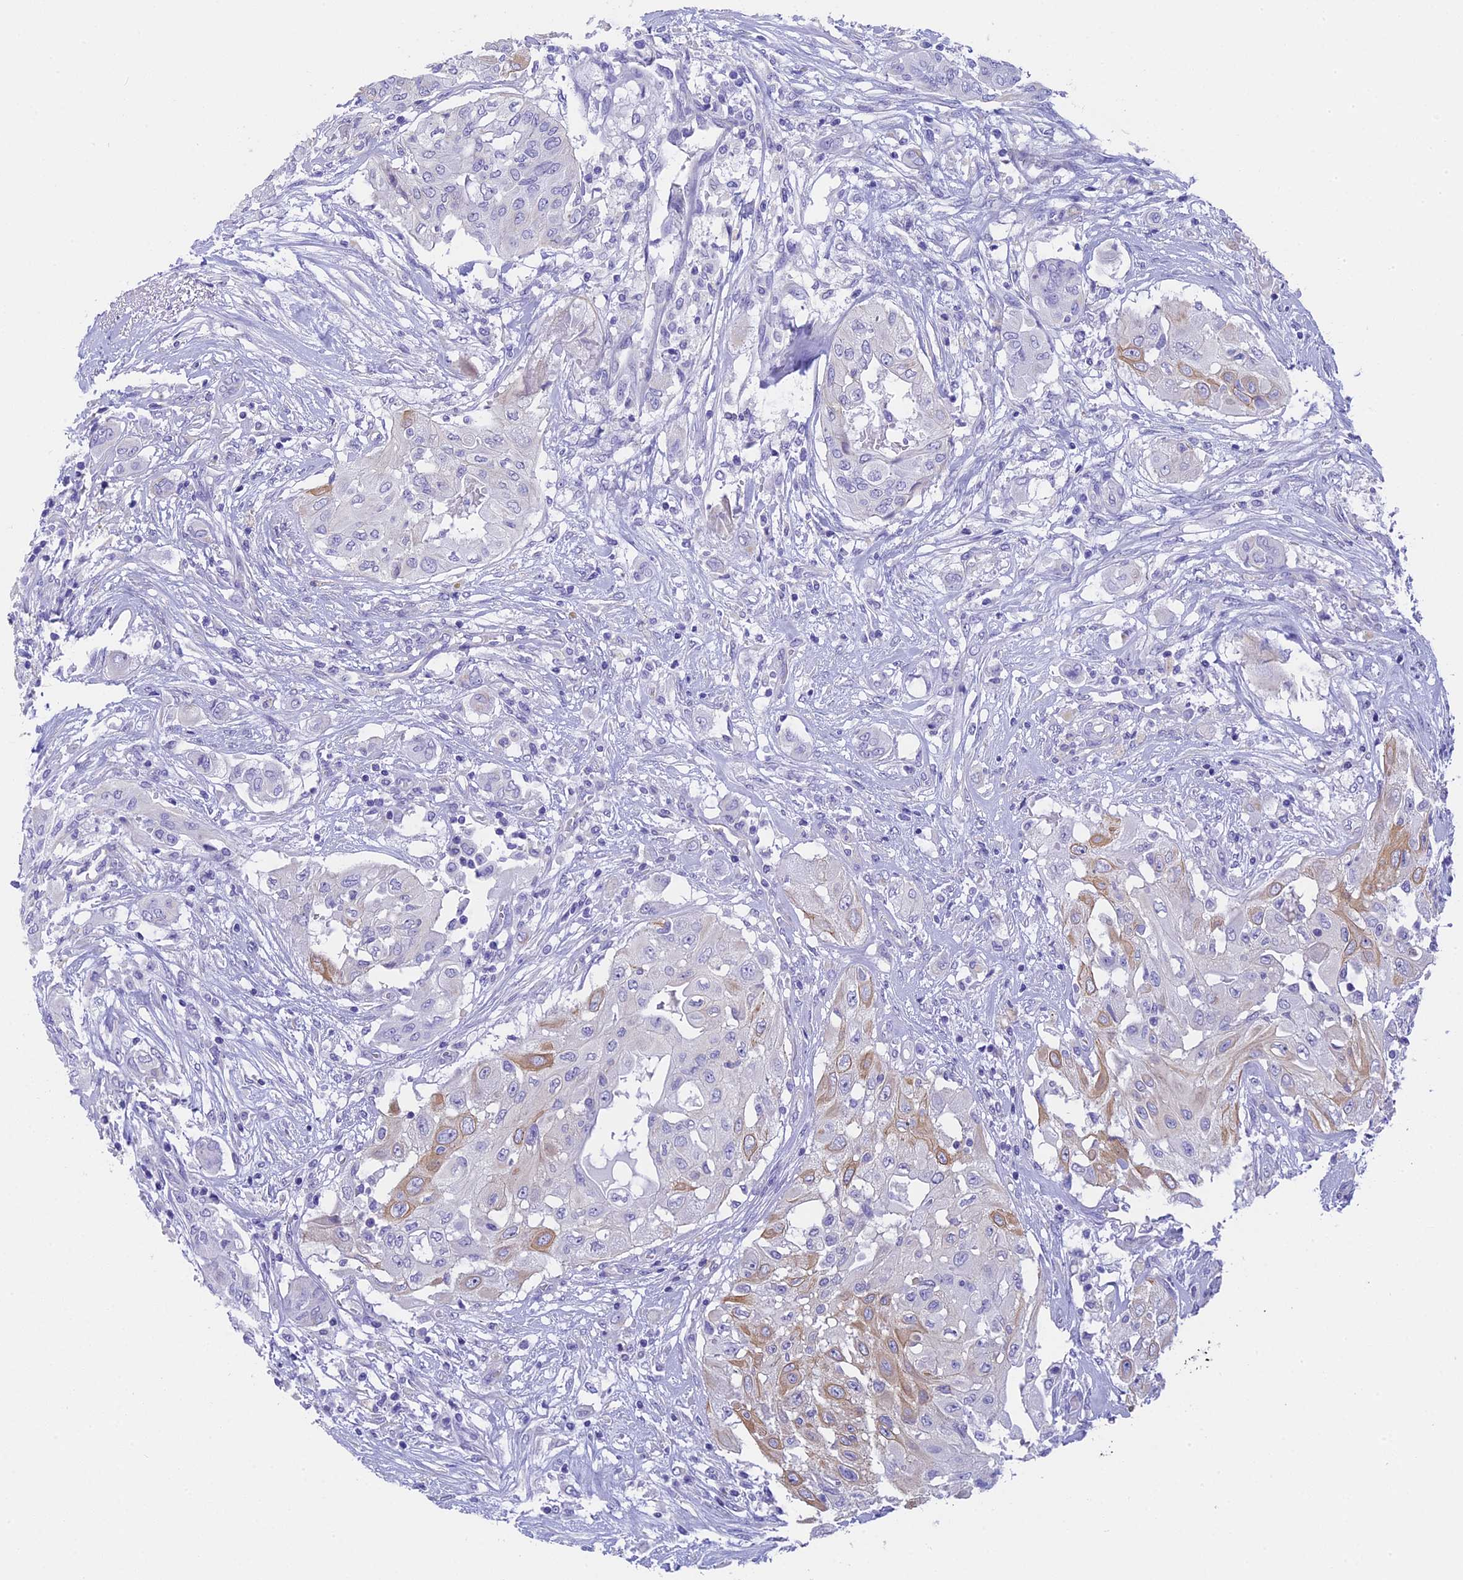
{"staining": {"intensity": "moderate", "quantity": "<25%", "location": "cytoplasmic/membranous"}, "tissue": "thyroid cancer", "cell_type": "Tumor cells", "image_type": "cancer", "snomed": [{"axis": "morphology", "description": "Papillary adenocarcinoma, NOS"}, {"axis": "topography", "description": "Thyroid gland"}], "caption": "There is low levels of moderate cytoplasmic/membranous expression in tumor cells of thyroid papillary adenocarcinoma, as demonstrated by immunohistochemical staining (brown color).", "gene": "TACSTD2", "patient": {"sex": "female", "age": 59}}